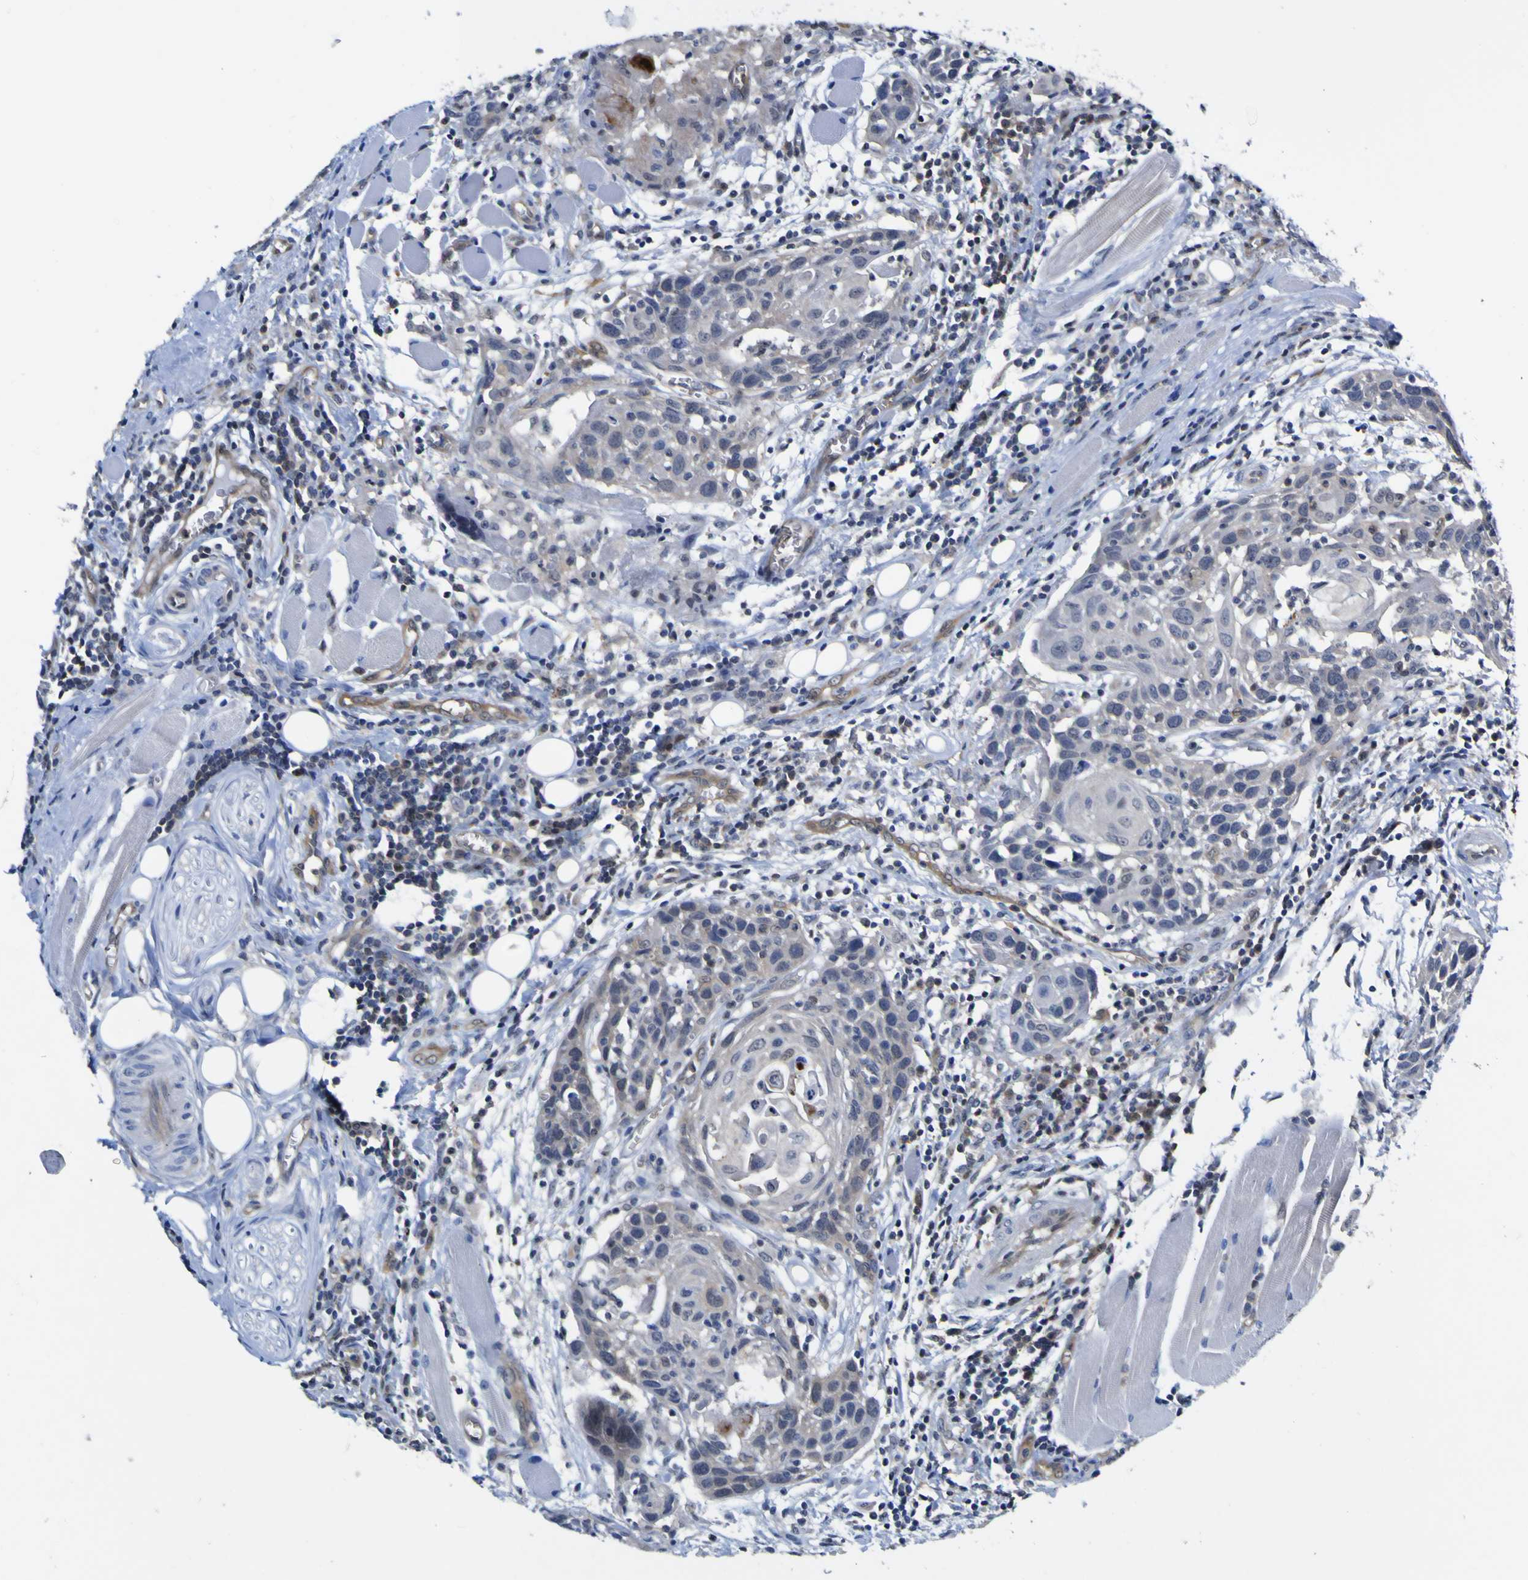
{"staining": {"intensity": "negative", "quantity": "none", "location": "none"}, "tissue": "head and neck cancer", "cell_type": "Tumor cells", "image_type": "cancer", "snomed": [{"axis": "morphology", "description": "Squamous cell carcinoma, NOS"}, {"axis": "topography", "description": "Oral tissue"}, {"axis": "topography", "description": "Head-Neck"}], "caption": "Image shows no significant protein positivity in tumor cells of head and neck cancer (squamous cell carcinoma).", "gene": "CASP6", "patient": {"sex": "female", "age": 50}}